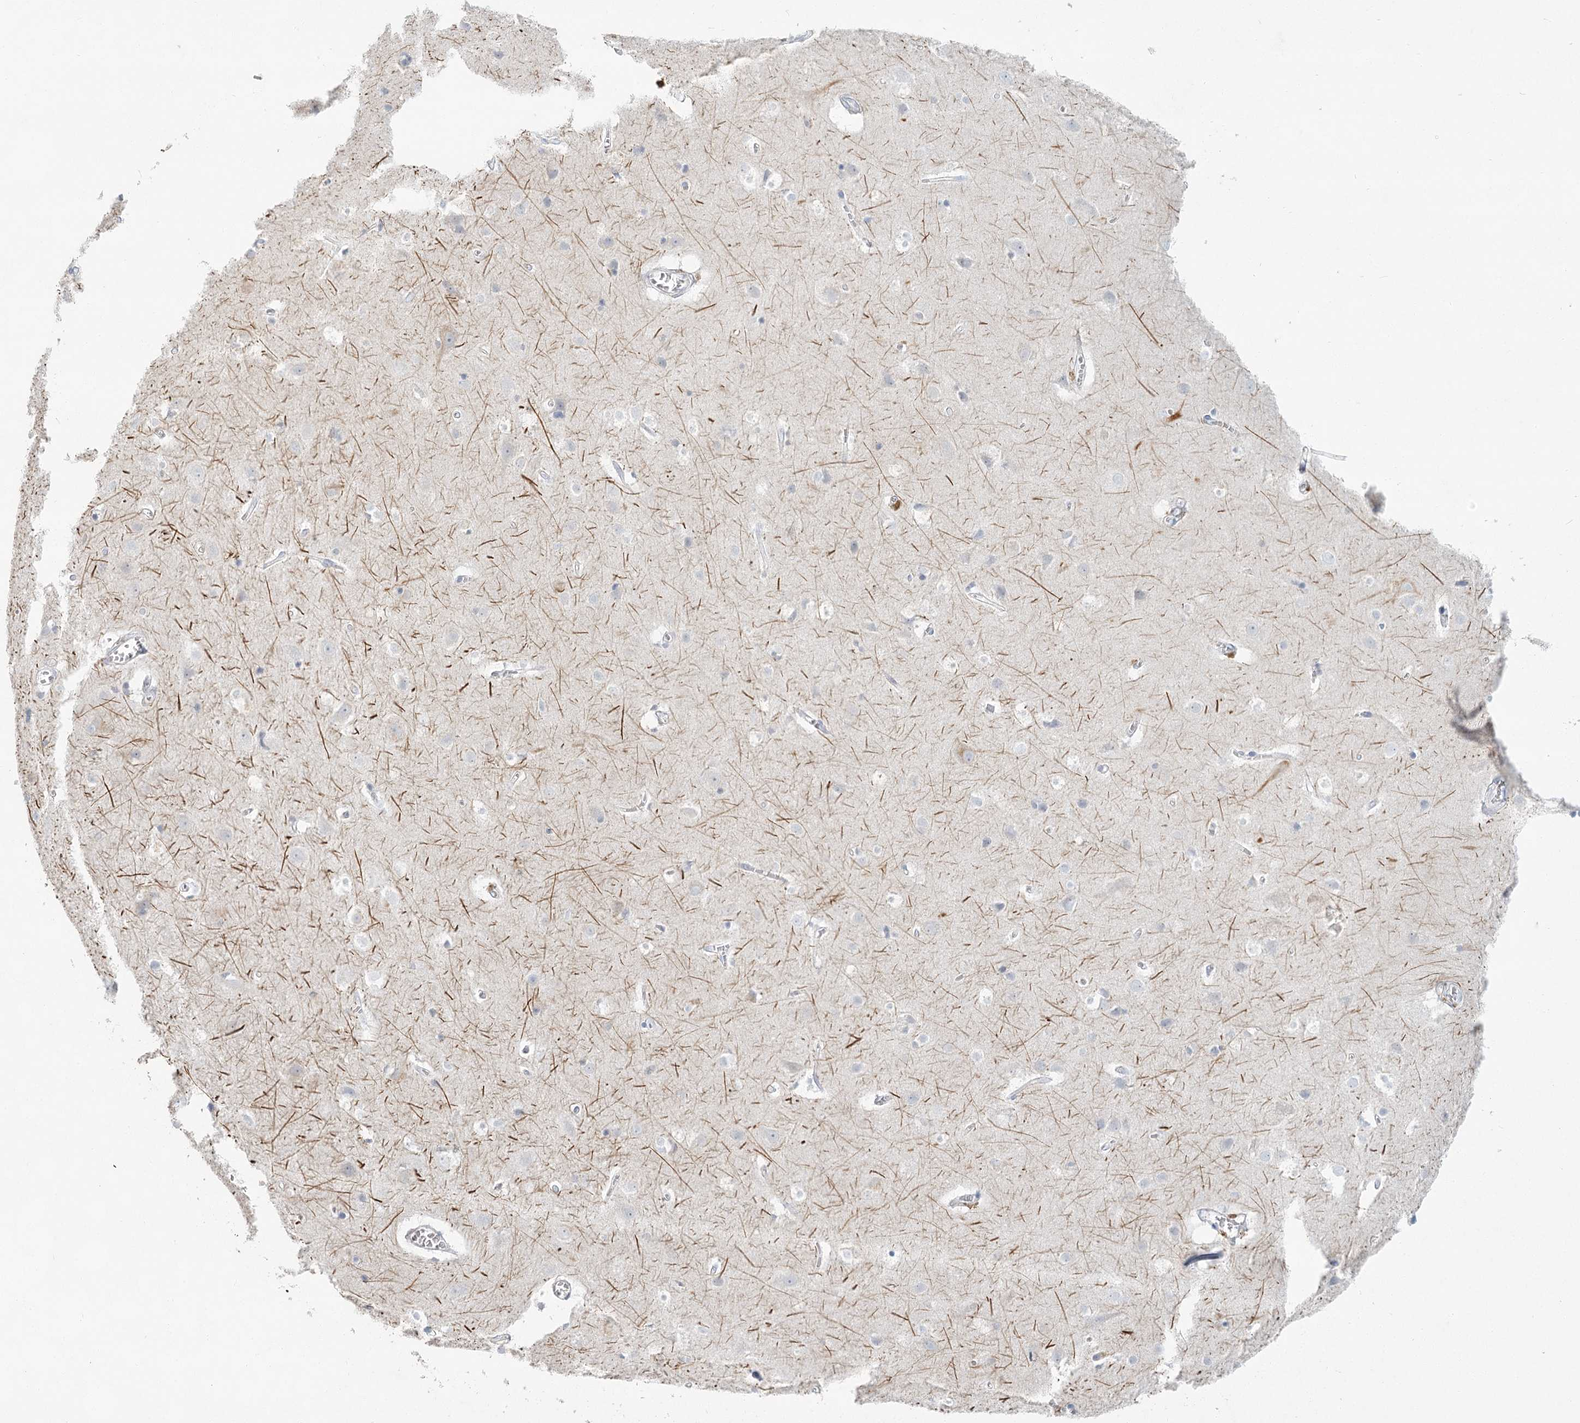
{"staining": {"intensity": "negative", "quantity": "none", "location": "none"}, "tissue": "cerebral cortex", "cell_type": "Endothelial cells", "image_type": "normal", "snomed": [{"axis": "morphology", "description": "Normal tissue, NOS"}, {"axis": "topography", "description": "Cerebral cortex"}], "caption": "Immunohistochemistry micrograph of unremarkable cerebral cortex: cerebral cortex stained with DAB exhibits no significant protein positivity in endothelial cells.", "gene": "LRP2BP", "patient": {"sex": "male", "age": 54}}